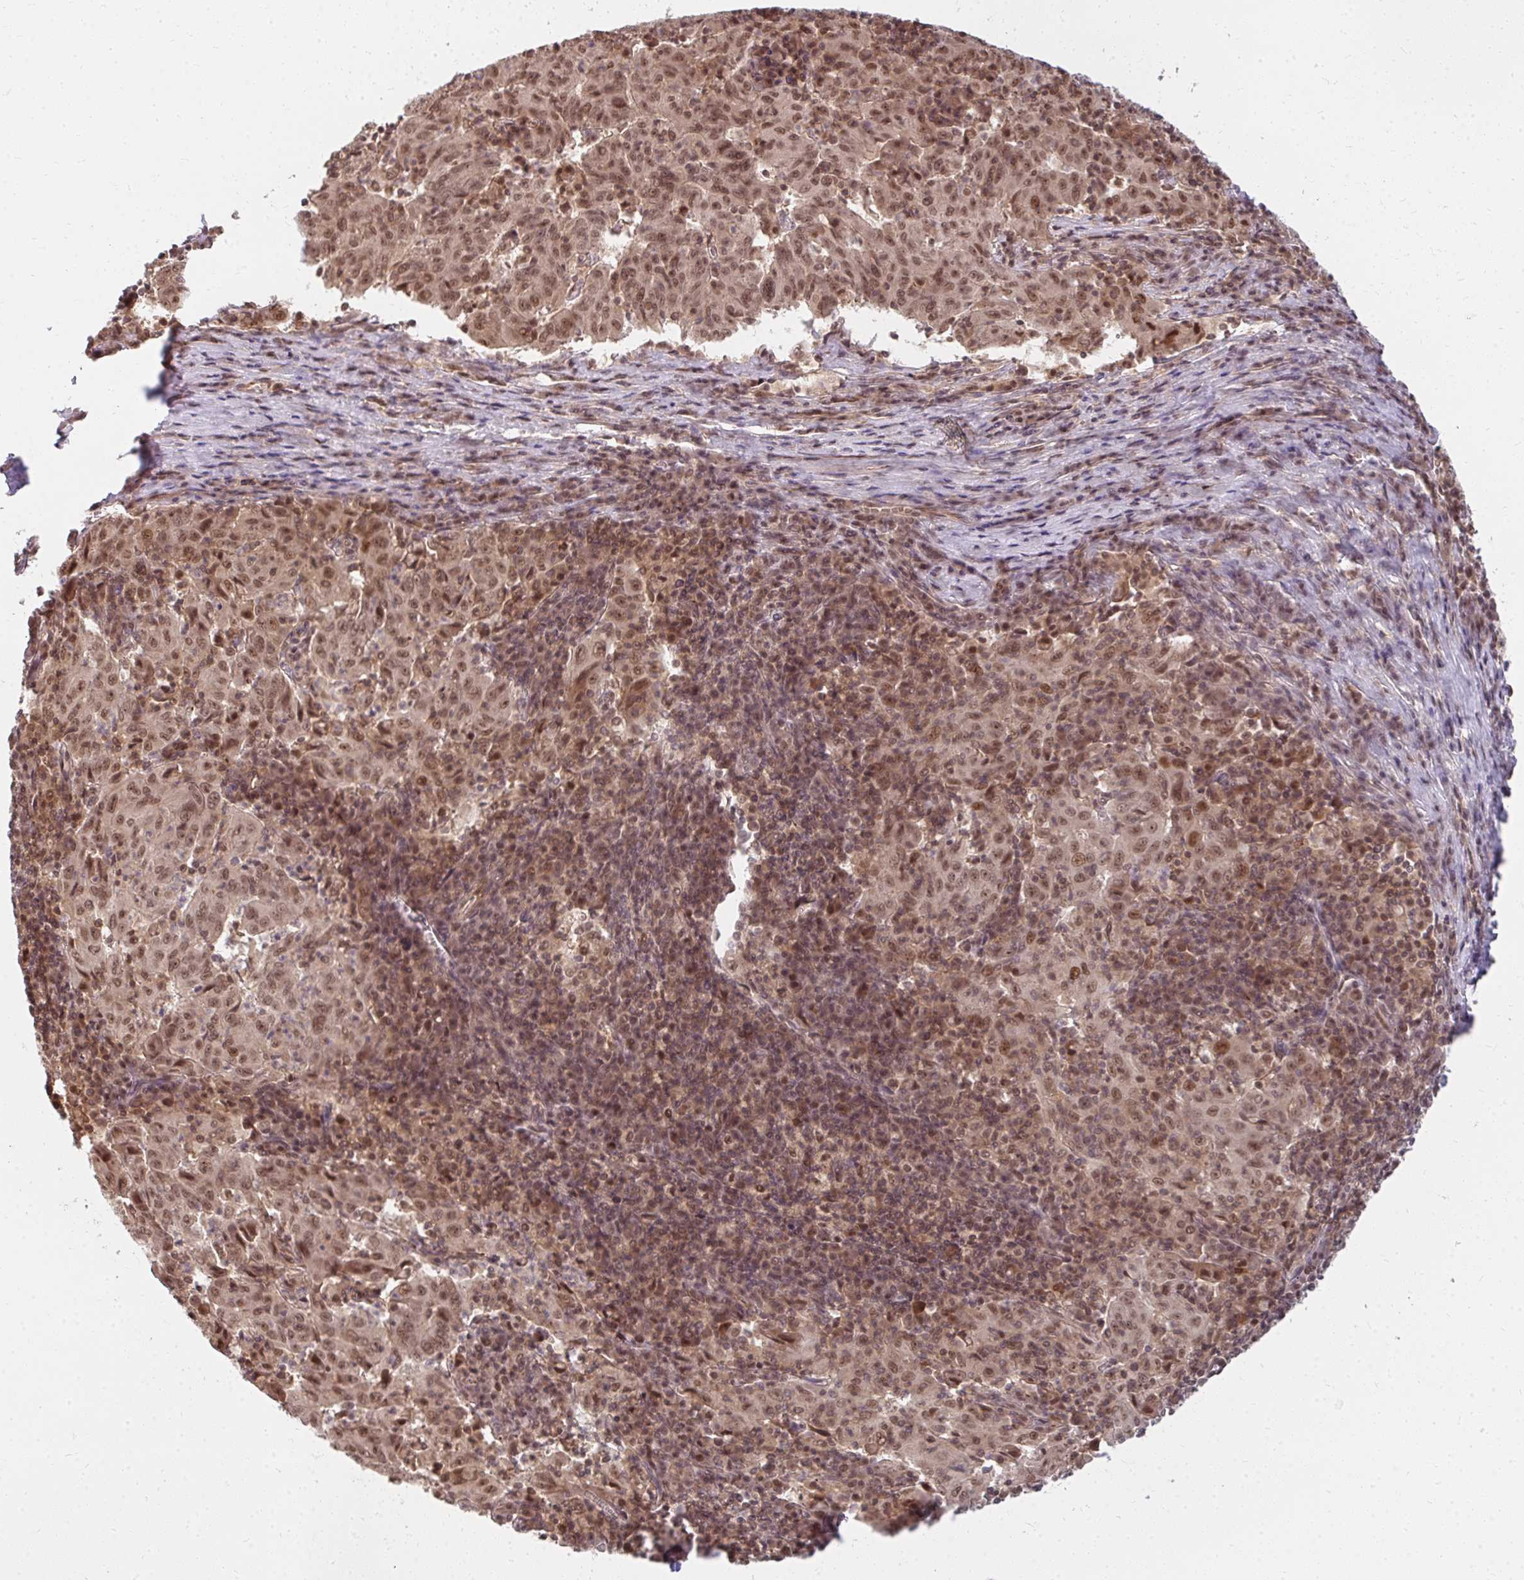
{"staining": {"intensity": "moderate", "quantity": ">75%", "location": "nuclear"}, "tissue": "pancreatic cancer", "cell_type": "Tumor cells", "image_type": "cancer", "snomed": [{"axis": "morphology", "description": "Adenocarcinoma, NOS"}, {"axis": "topography", "description": "Pancreas"}], "caption": "Immunohistochemical staining of pancreatic cancer demonstrates moderate nuclear protein expression in about >75% of tumor cells.", "gene": "GTF3C6", "patient": {"sex": "male", "age": 63}}